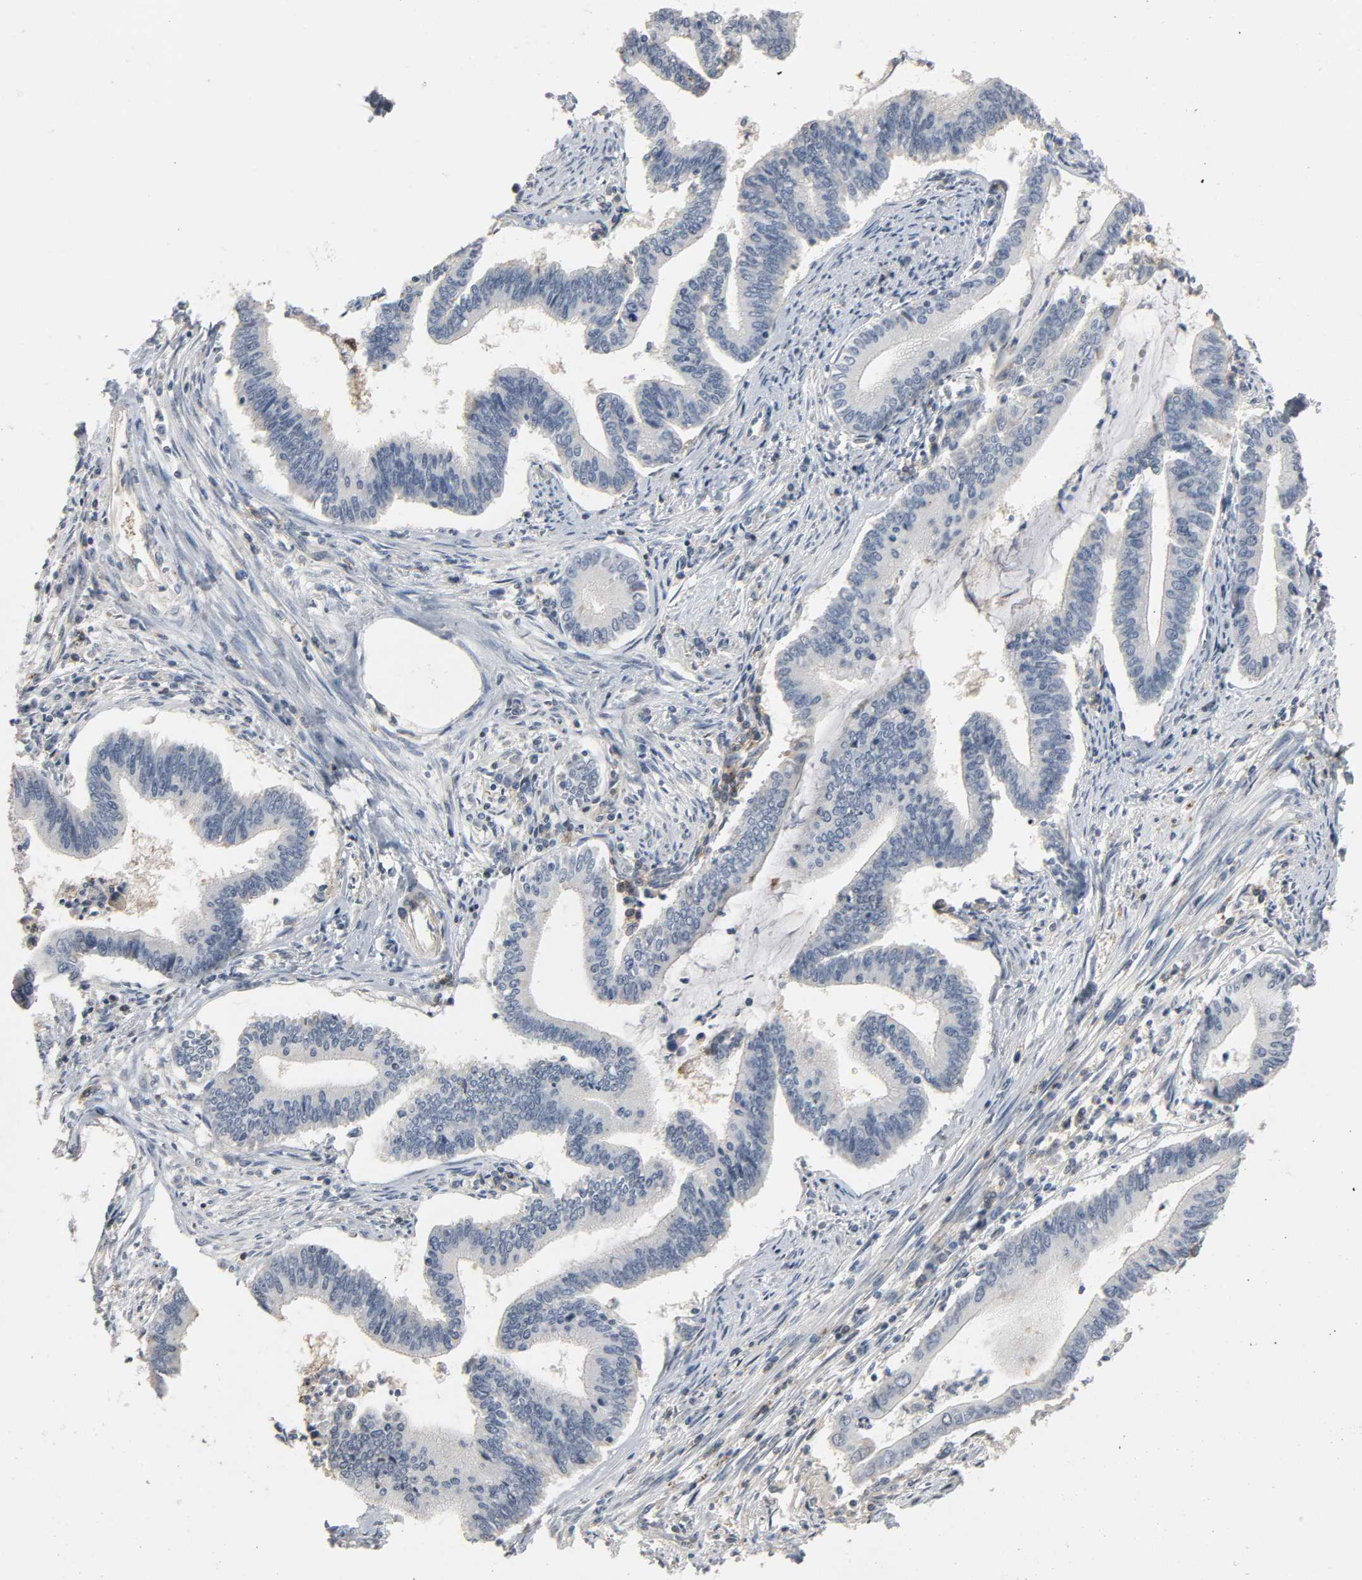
{"staining": {"intensity": "negative", "quantity": "none", "location": "none"}, "tissue": "cervical cancer", "cell_type": "Tumor cells", "image_type": "cancer", "snomed": [{"axis": "morphology", "description": "Adenocarcinoma, NOS"}, {"axis": "topography", "description": "Cervix"}], "caption": "Cervical cancer was stained to show a protein in brown. There is no significant positivity in tumor cells.", "gene": "CD4", "patient": {"sex": "female", "age": 36}}